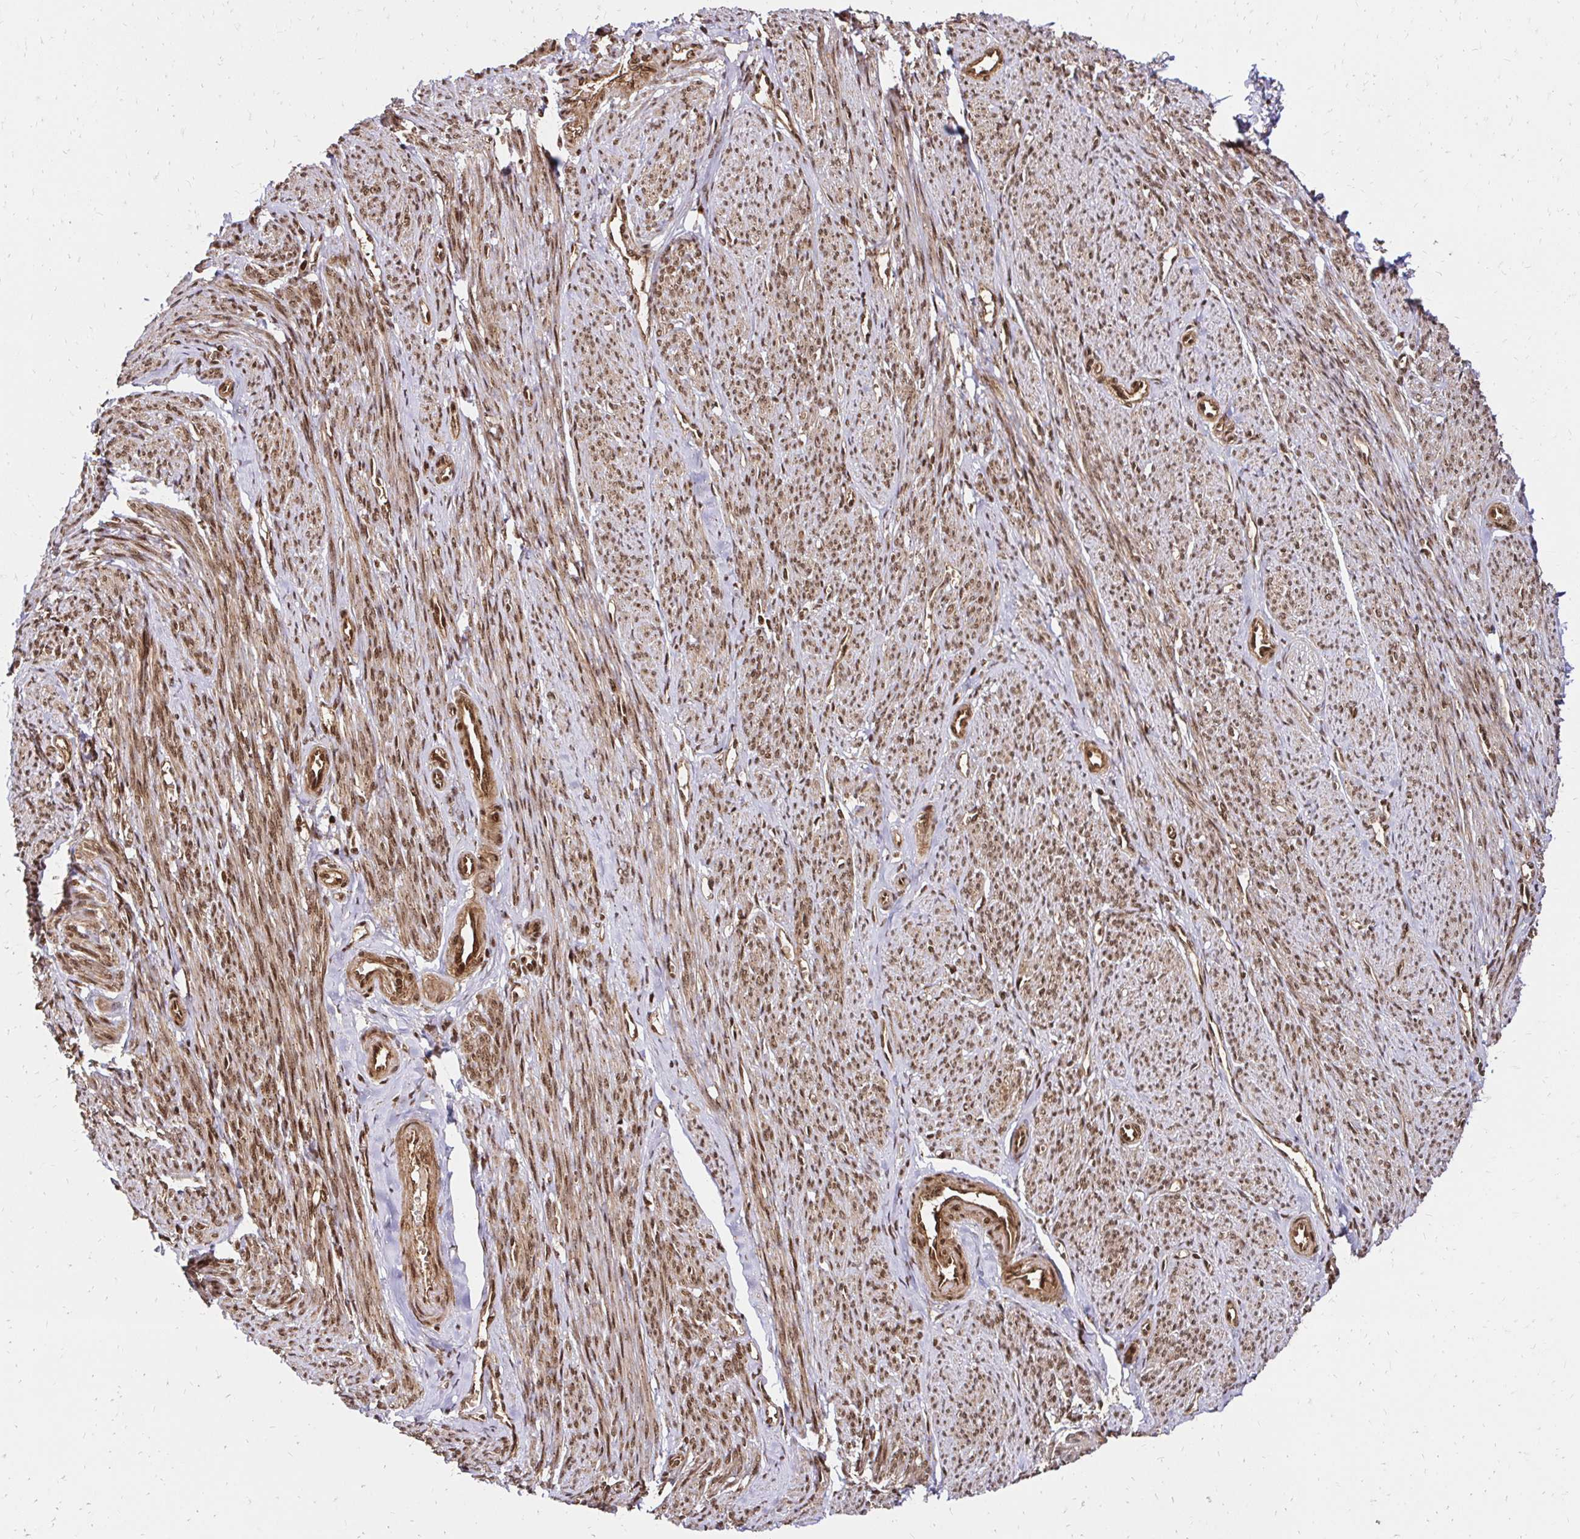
{"staining": {"intensity": "moderate", "quantity": ">75%", "location": "cytoplasmic/membranous,nuclear"}, "tissue": "smooth muscle", "cell_type": "Smooth muscle cells", "image_type": "normal", "snomed": [{"axis": "morphology", "description": "Normal tissue, NOS"}, {"axis": "topography", "description": "Smooth muscle"}], "caption": "Protein expression analysis of unremarkable human smooth muscle reveals moderate cytoplasmic/membranous,nuclear staining in approximately >75% of smooth muscle cells. (brown staining indicates protein expression, while blue staining denotes nuclei).", "gene": "GLYR1", "patient": {"sex": "female", "age": 65}}